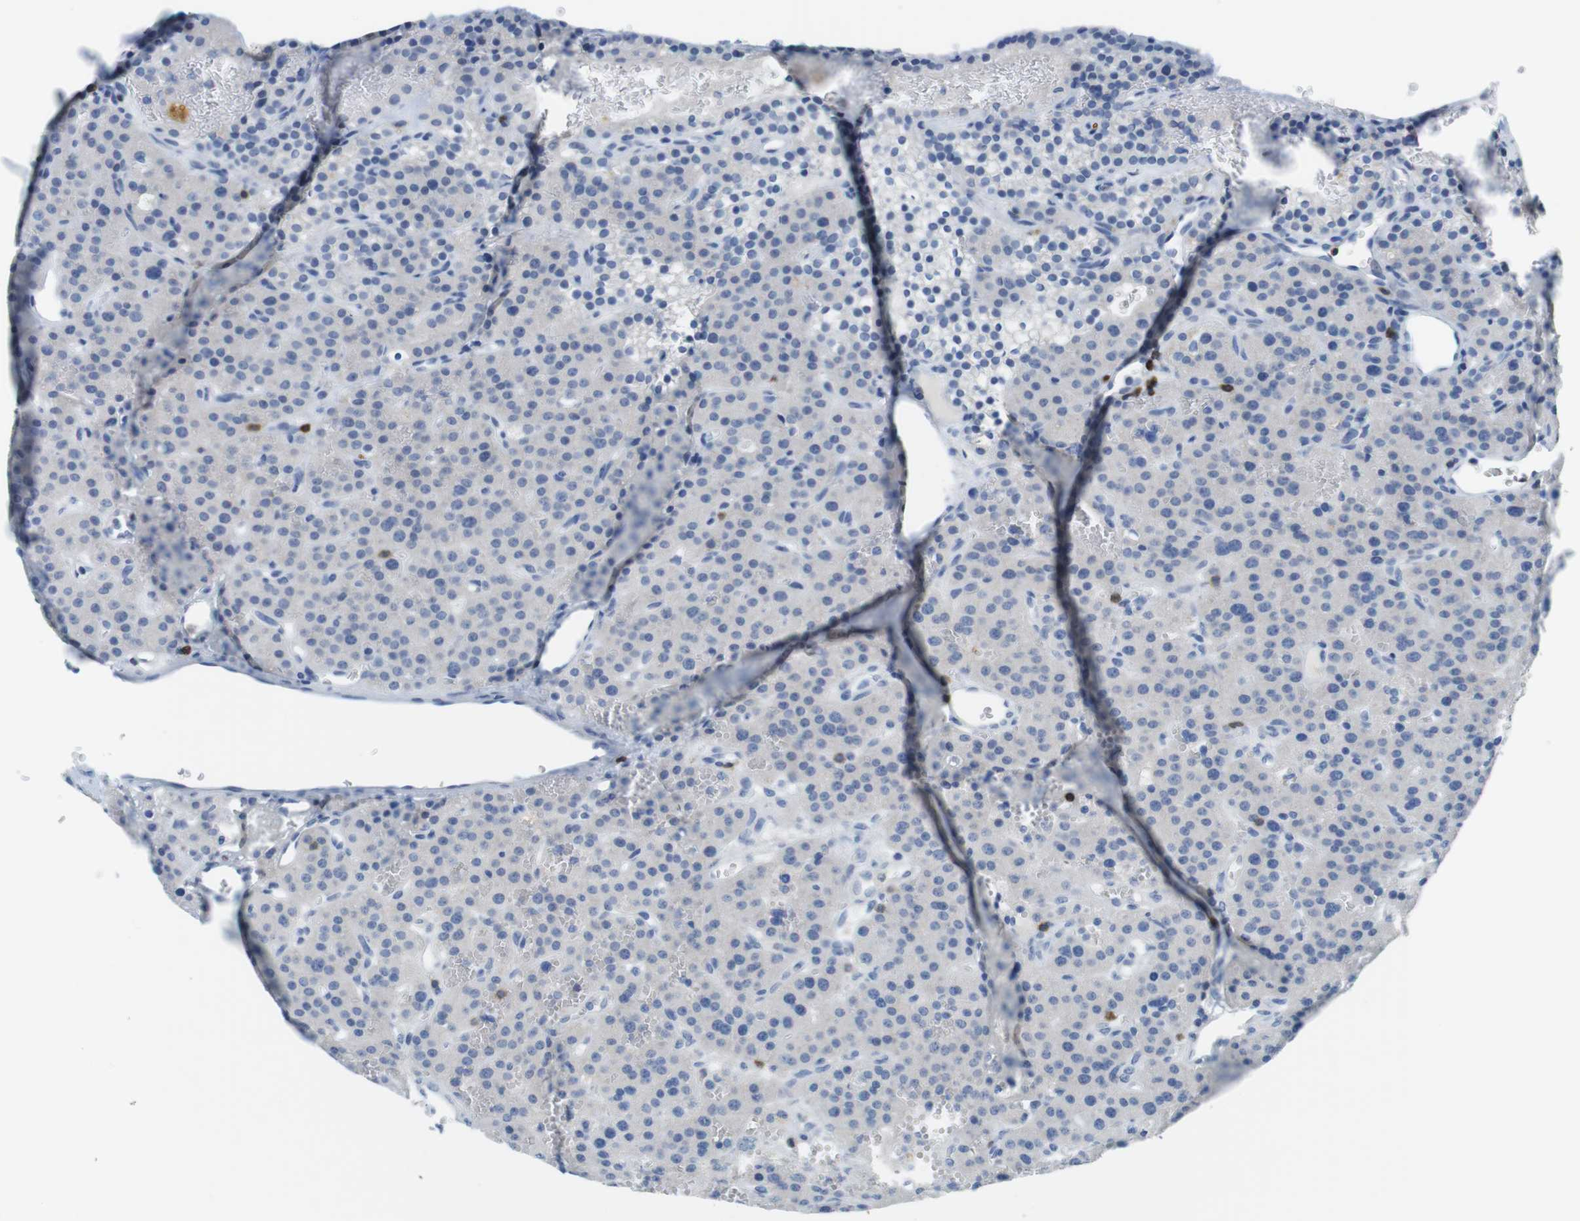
{"staining": {"intensity": "negative", "quantity": "none", "location": "none"}, "tissue": "parathyroid gland", "cell_type": "Glandular cells", "image_type": "normal", "snomed": [{"axis": "morphology", "description": "Normal tissue, NOS"}, {"axis": "morphology", "description": "Adenoma, NOS"}, {"axis": "topography", "description": "Parathyroid gland"}], "caption": "High magnification brightfield microscopy of benign parathyroid gland stained with DAB (brown) and counterstained with hematoxylin (blue): glandular cells show no significant staining. (Brightfield microscopy of DAB (3,3'-diaminobenzidine) immunohistochemistry (IHC) at high magnification).", "gene": "CD5", "patient": {"sex": "female", "age": 81}}